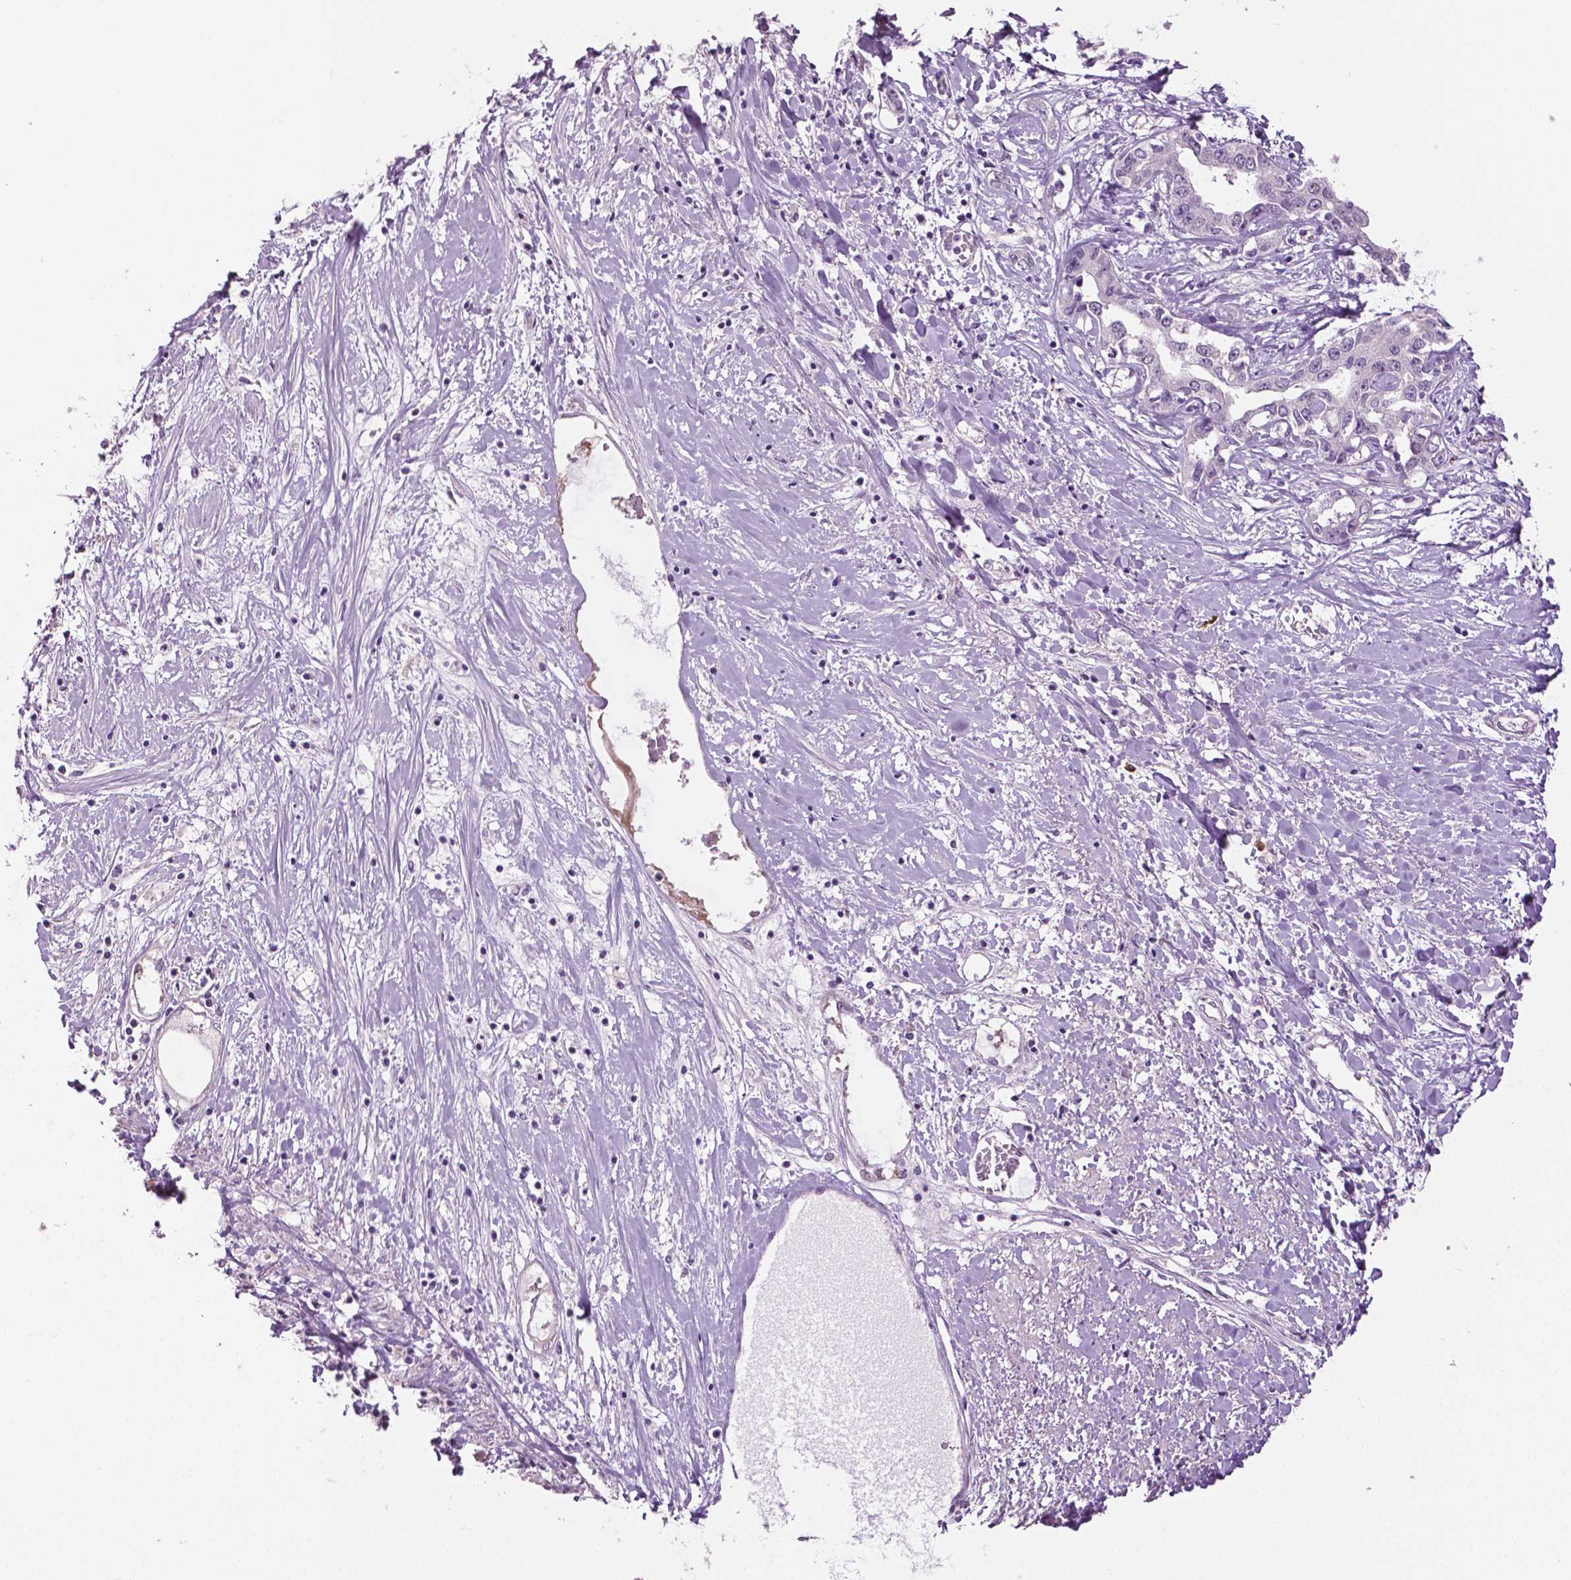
{"staining": {"intensity": "negative", "quantity": "none", "location": "none"}, "tissue": "liver cancer", "cell_type": "Tumor cells", "image_type": "cancer", "snomed": [{"axis": "morphology", "description": "Cholangiocarcinoma"}, {"axis": "topography", "description": "Liver"}], "caption": "Immunohistochemistry histopathology image of human liver cancer (cholangiocarcinoma) stained for a protein (brown), which exhibits no expression in tumor cells. (Stains: DAB immunohistochemistry (IHC) with hematoxylin counter stain, Microscopy: brightfield microscopy at high magnification).", "gene": "PTPN5", "patient": {"sex": "male", "age": 59}}